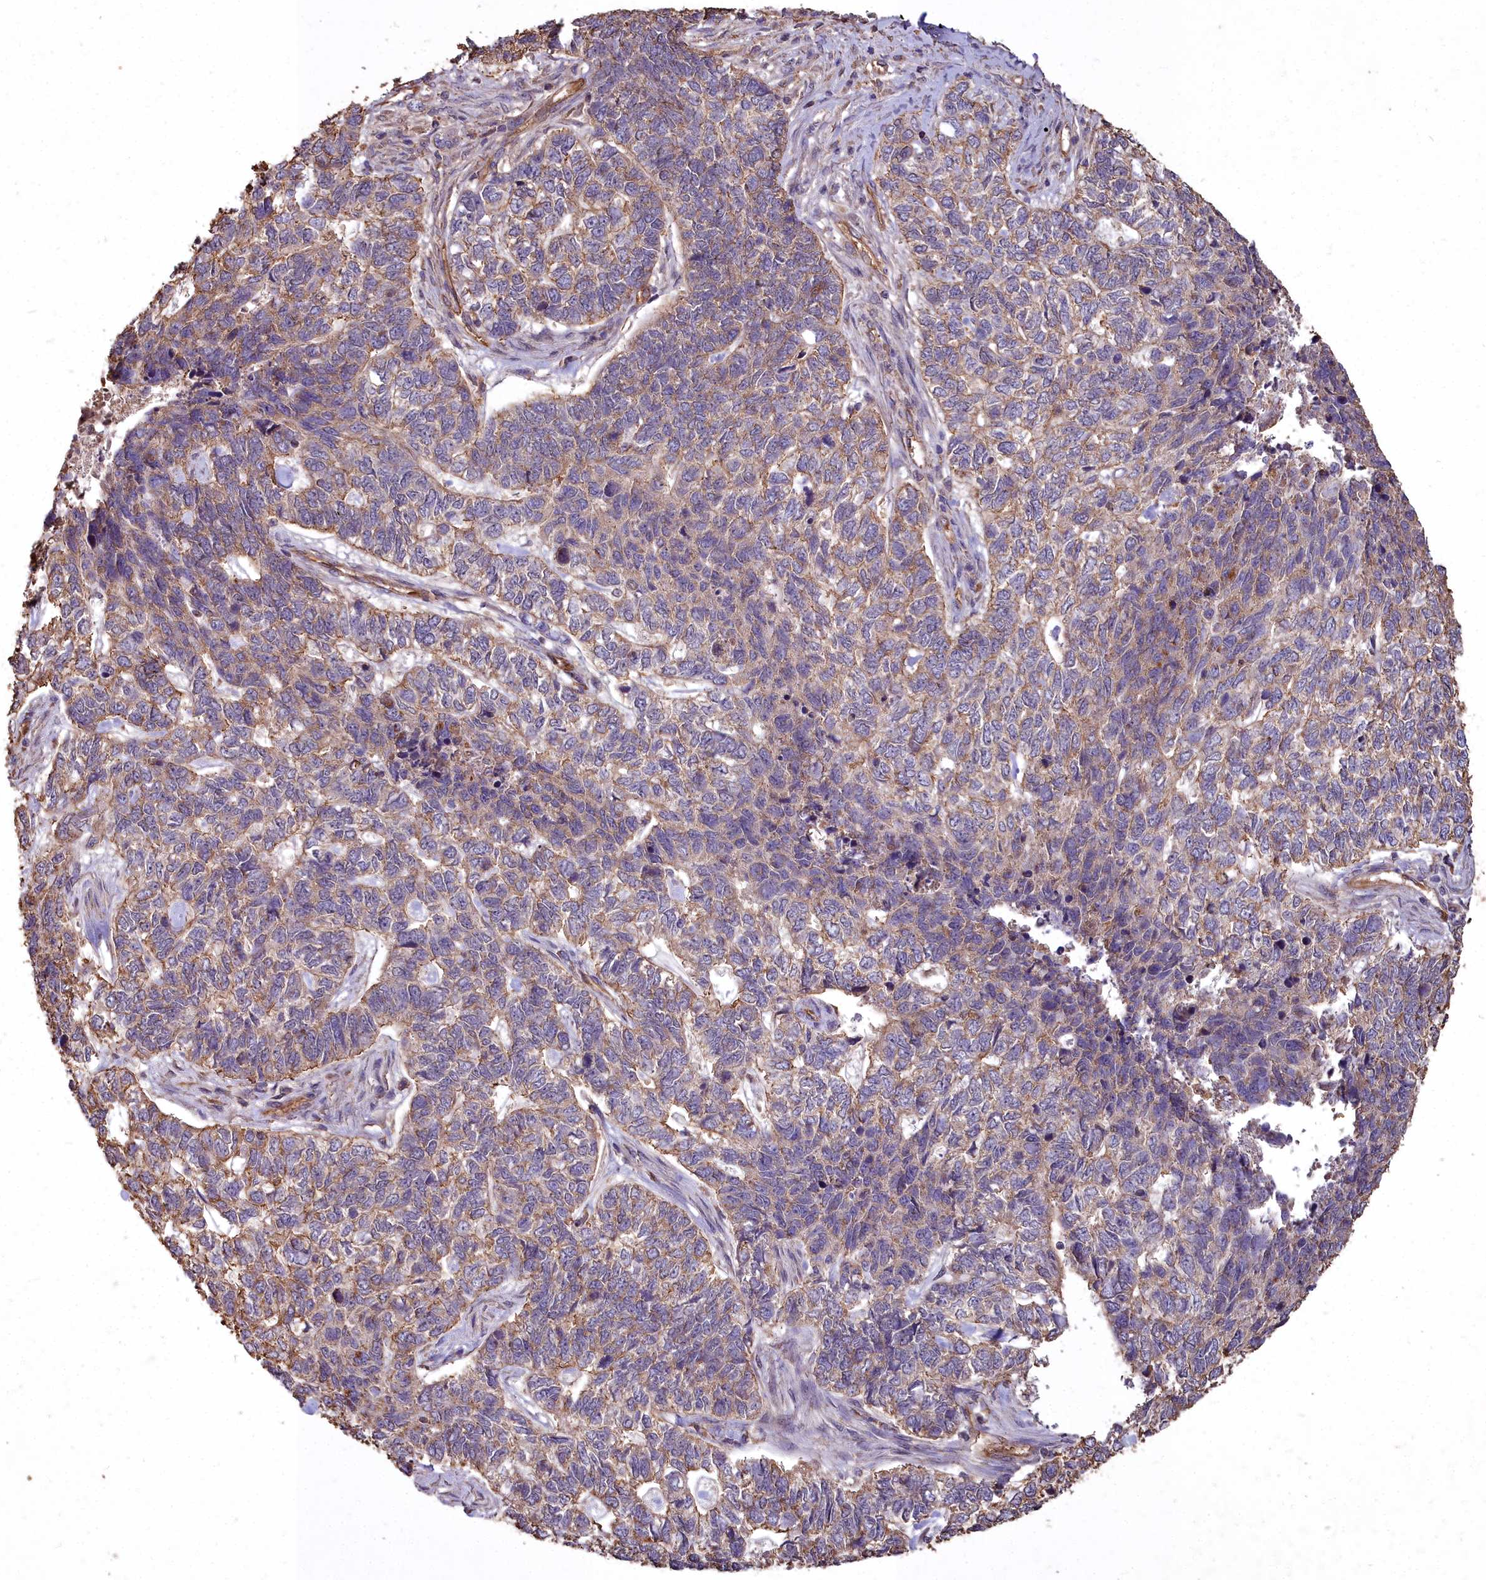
{"staining": {"intensity": "moderate", "quantity": "25%-75%", "location": "cytoplasmic/membranous"}, "tissue": "skin cancer", "cell_type": "Tumor cells", "image_type": "cancer", "snomed": [{"axis": "morphology", "description": "Basal cell carcinoma"}, {"axis": "topography", "description": "Skin"}], "caption": "This histopathology image demonstrates immunohistochemistry (IHC) staining of skin basal cell carcinoma, with medium moderate cytoplasmic/membranous expression in about 25%-75% of tumor cells.", "gene": "CEMIP2", "patient": {"sex": "female", "age": 65}}